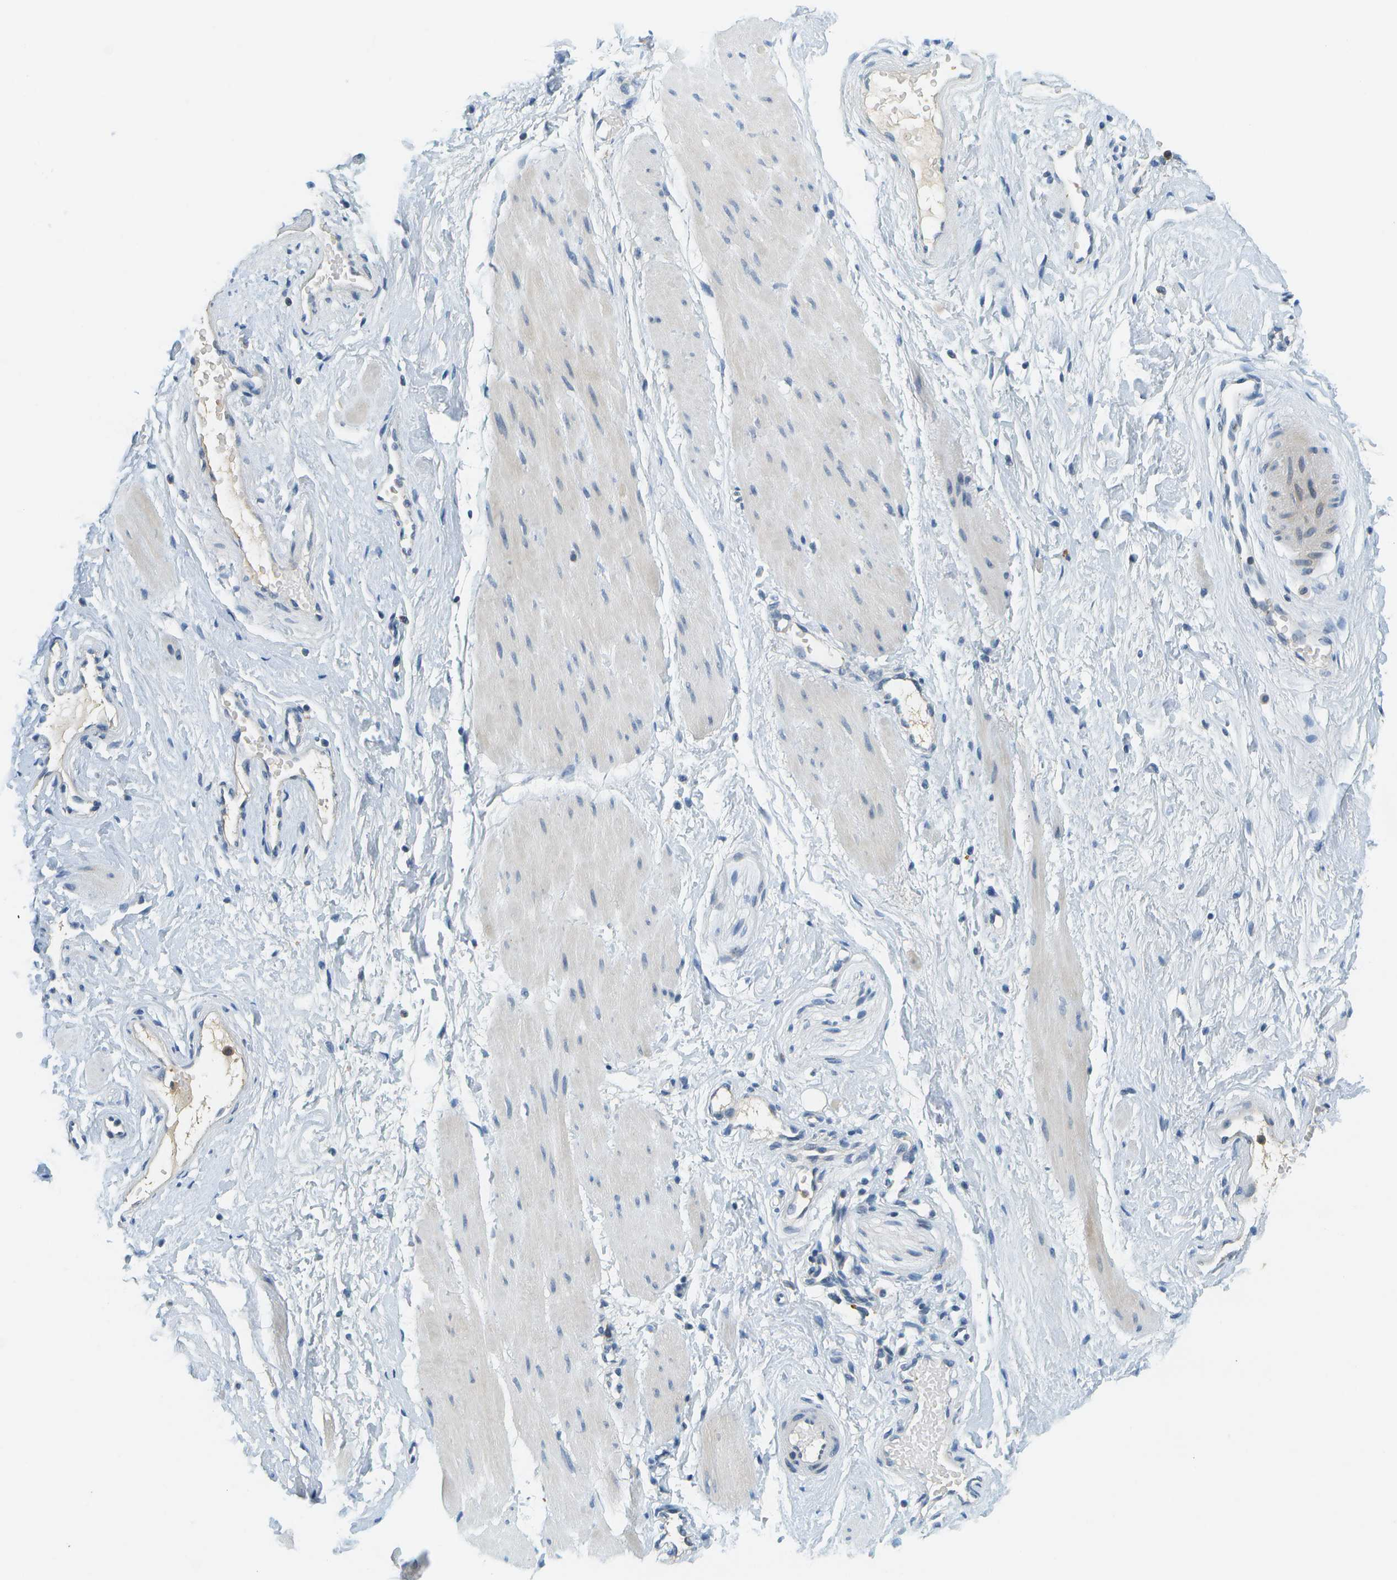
{"staining": {"intensity": "negative", "quantity": "none", "location": "none"}, "tissue": "adipose tissue", "cell_type": "Adipocytes", "image_type": "normal", "snomed": [{"axis": "morphology", "description": "Normal tissue, NOS"}, {"axis": "topography", "description": "Soft tissue"}, {"axis": "topography", "description": "Vascular tissue"}], "caption": "Adipocytes show no significant protein expression in normal adipose tissue.", "gene": "RASGRP2", "patient": {"sex": "female", "age": 35}}